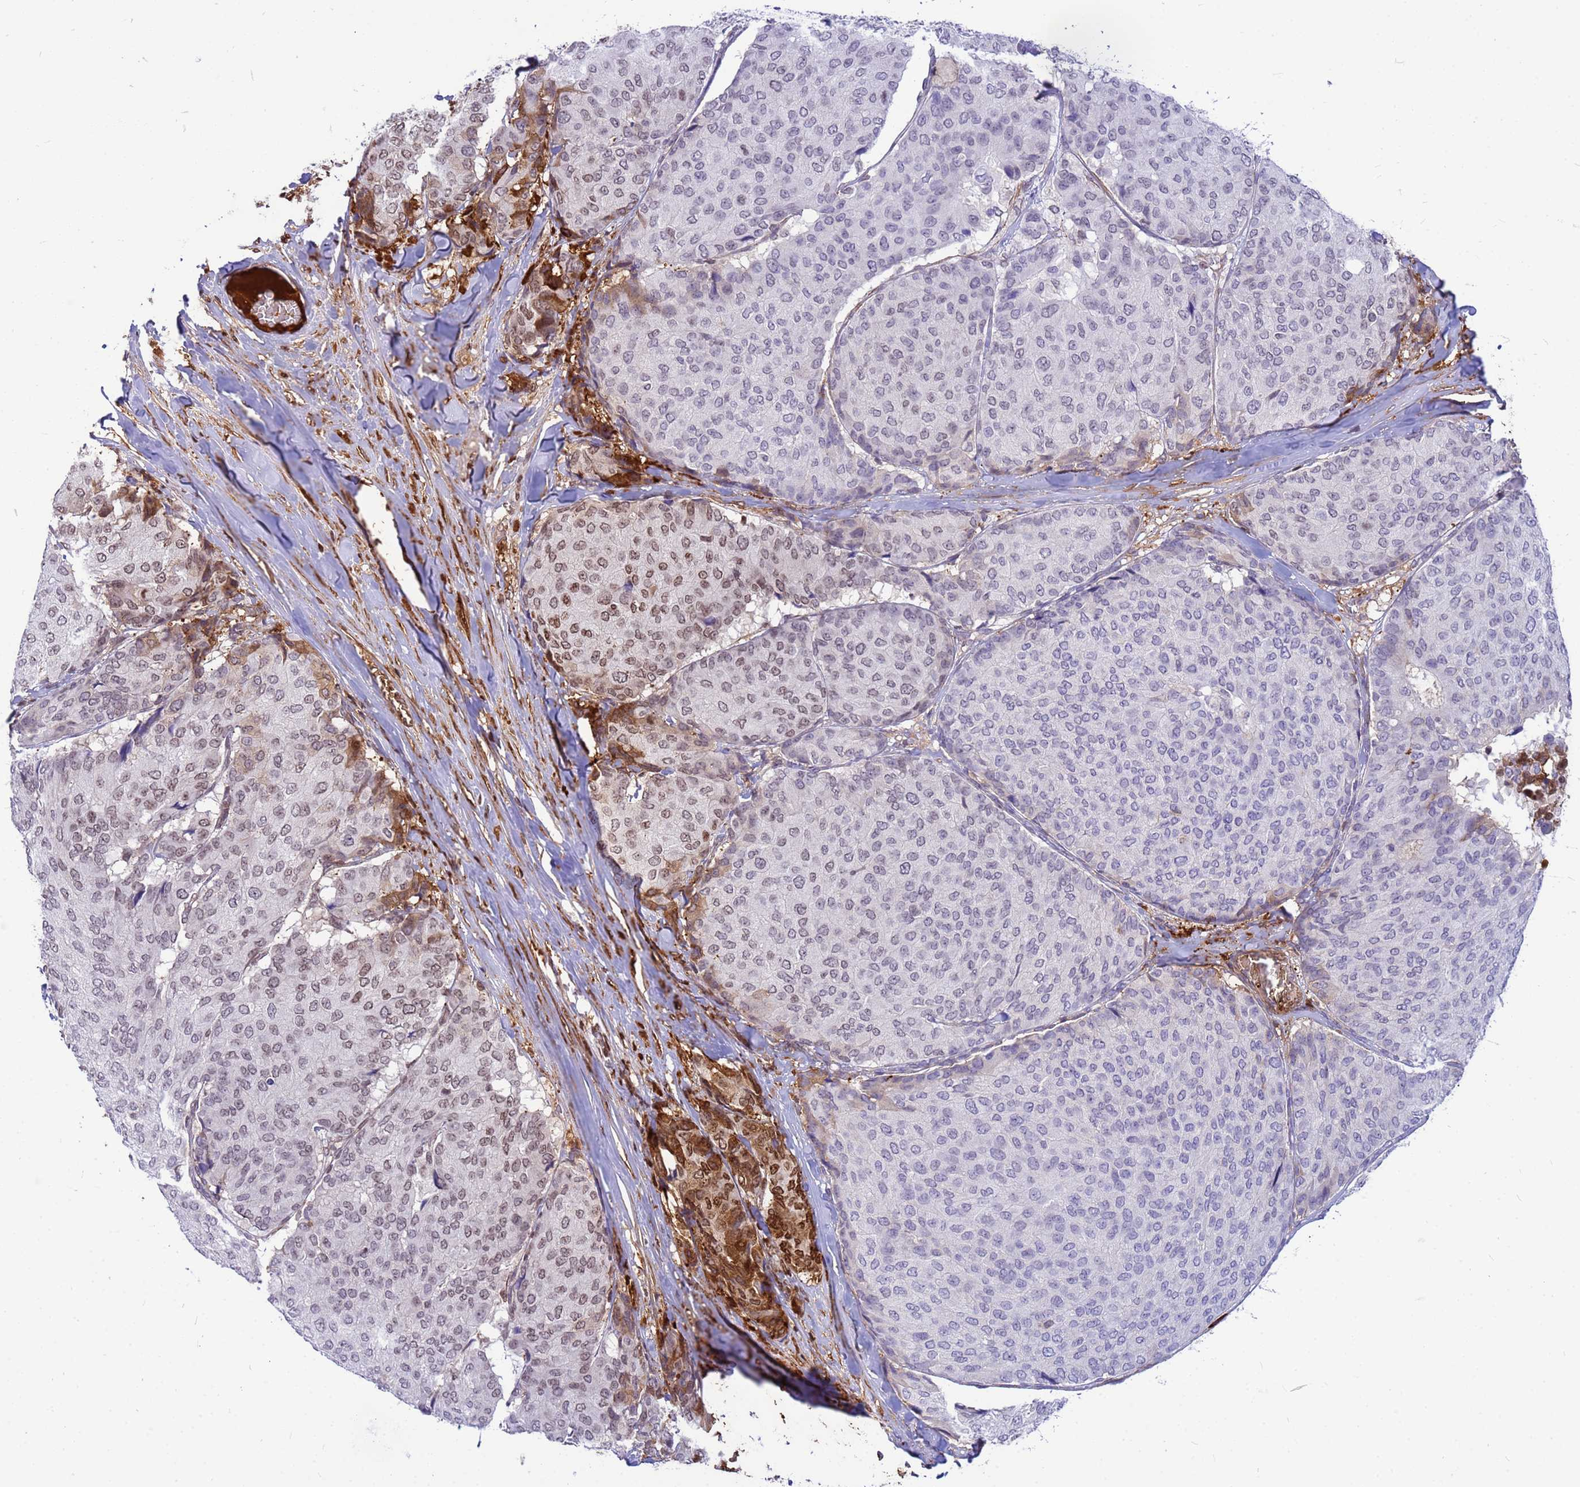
{"staining": {"intensity": "moderate", "quantity": "<25%", "location": "nuclear"}, "tissue": "breast cancer", "cell_type": "Tumor cells", "image_type": "cancer", "snomed": [{"axis": "morphology", "description": "Duct carcinoma"}, {"axis": "topography", "description": "Breast"}], "caption": "Breast cancer stained with immunohistochemistry (IHC) reveals moderate nuclear expression in about <25% of tumor cells.", "gene": "ORM1", "patient": {"sex": "female", "age": 75}}